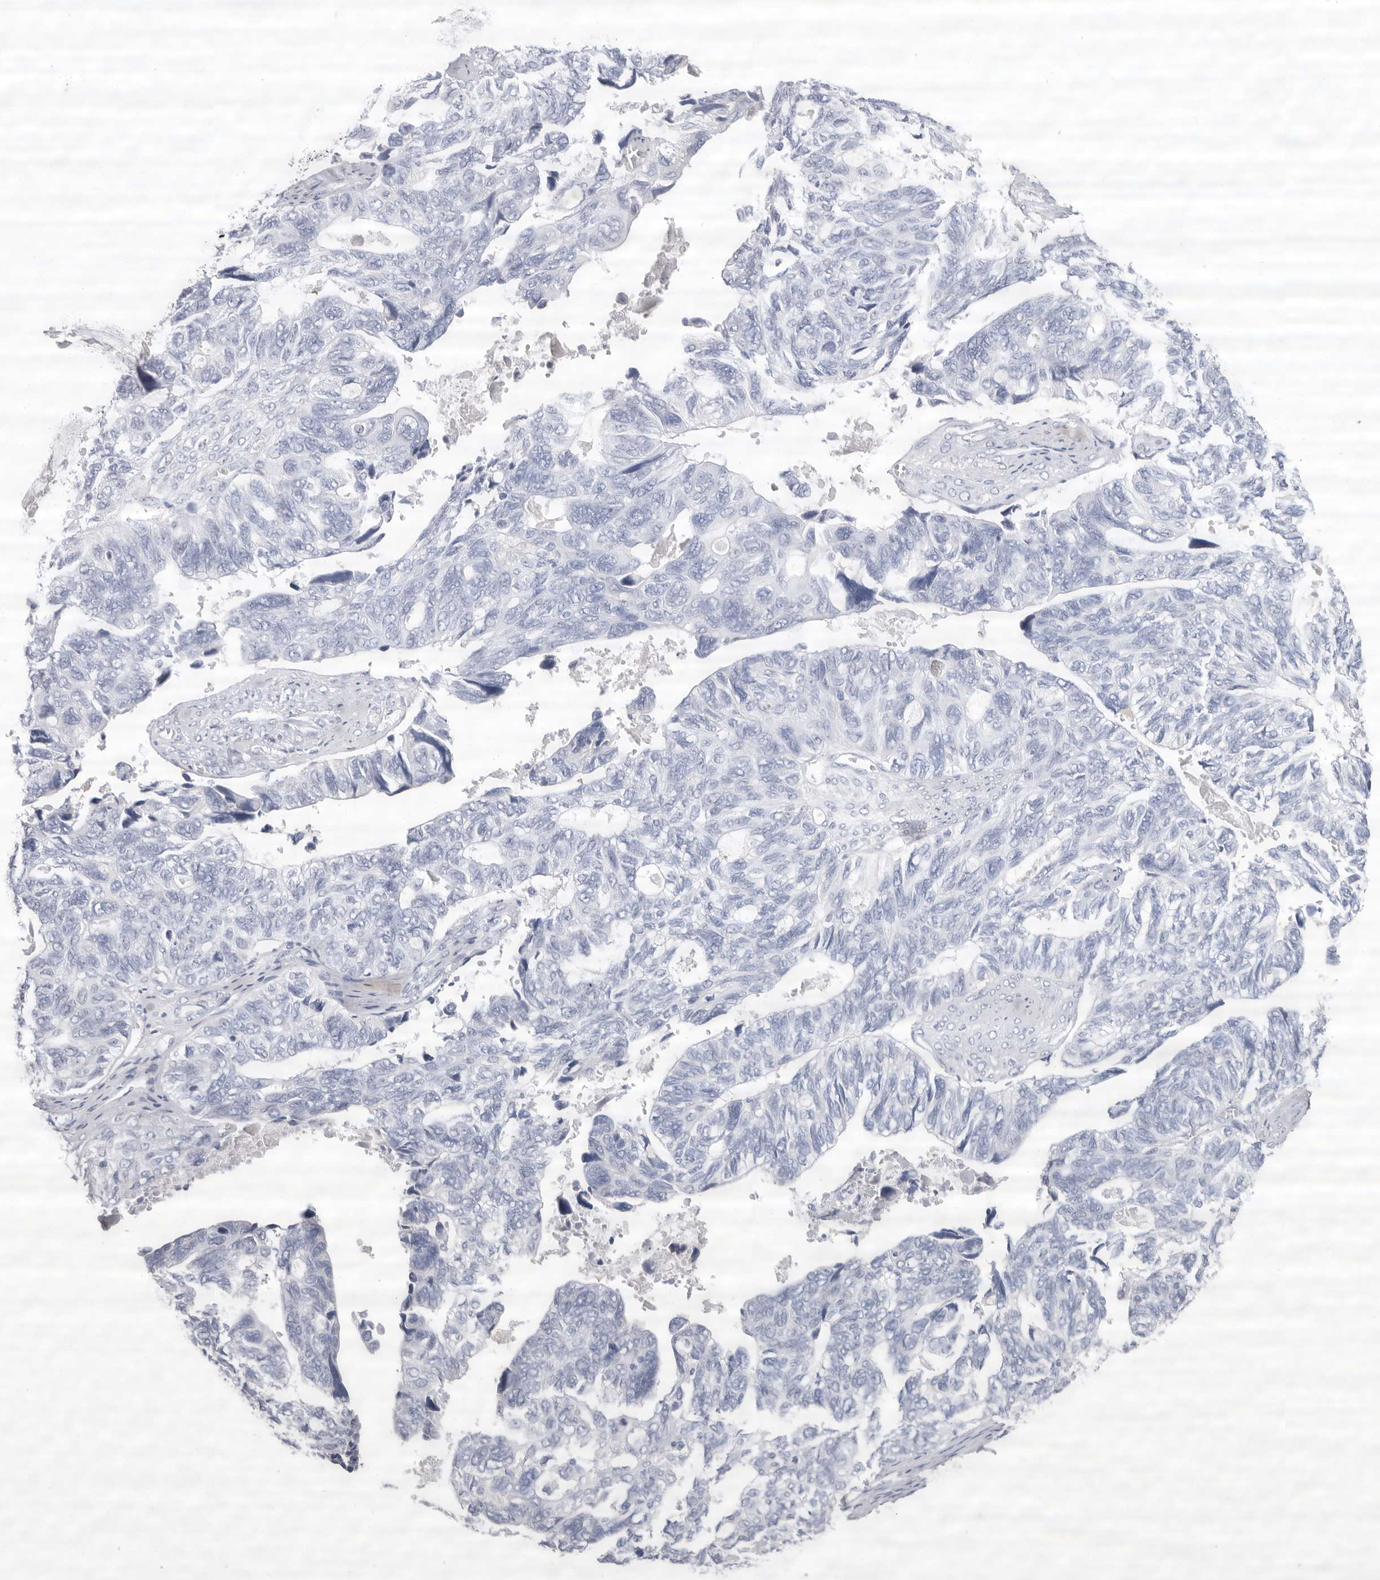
{"staining": {"intensity": "negative", "quantity": "none", "location": "none"}, "tissue": "ovarian cancer", "cell_type": "Tumor cells", "image_type": "cancer", "snomed": [{"axis": "morphology", "description": "Cystadenocarcinoma, serous, NOS"}, {"axis": "topography", "description": "Ovary"}], "caption": "Serous cystadenocarcinoma (ovarian) was stained to show a protein in brown. There is no significant staining in tumor cells.", "gene": "LPO", "patient": {"sex": "female", "age": 79}}